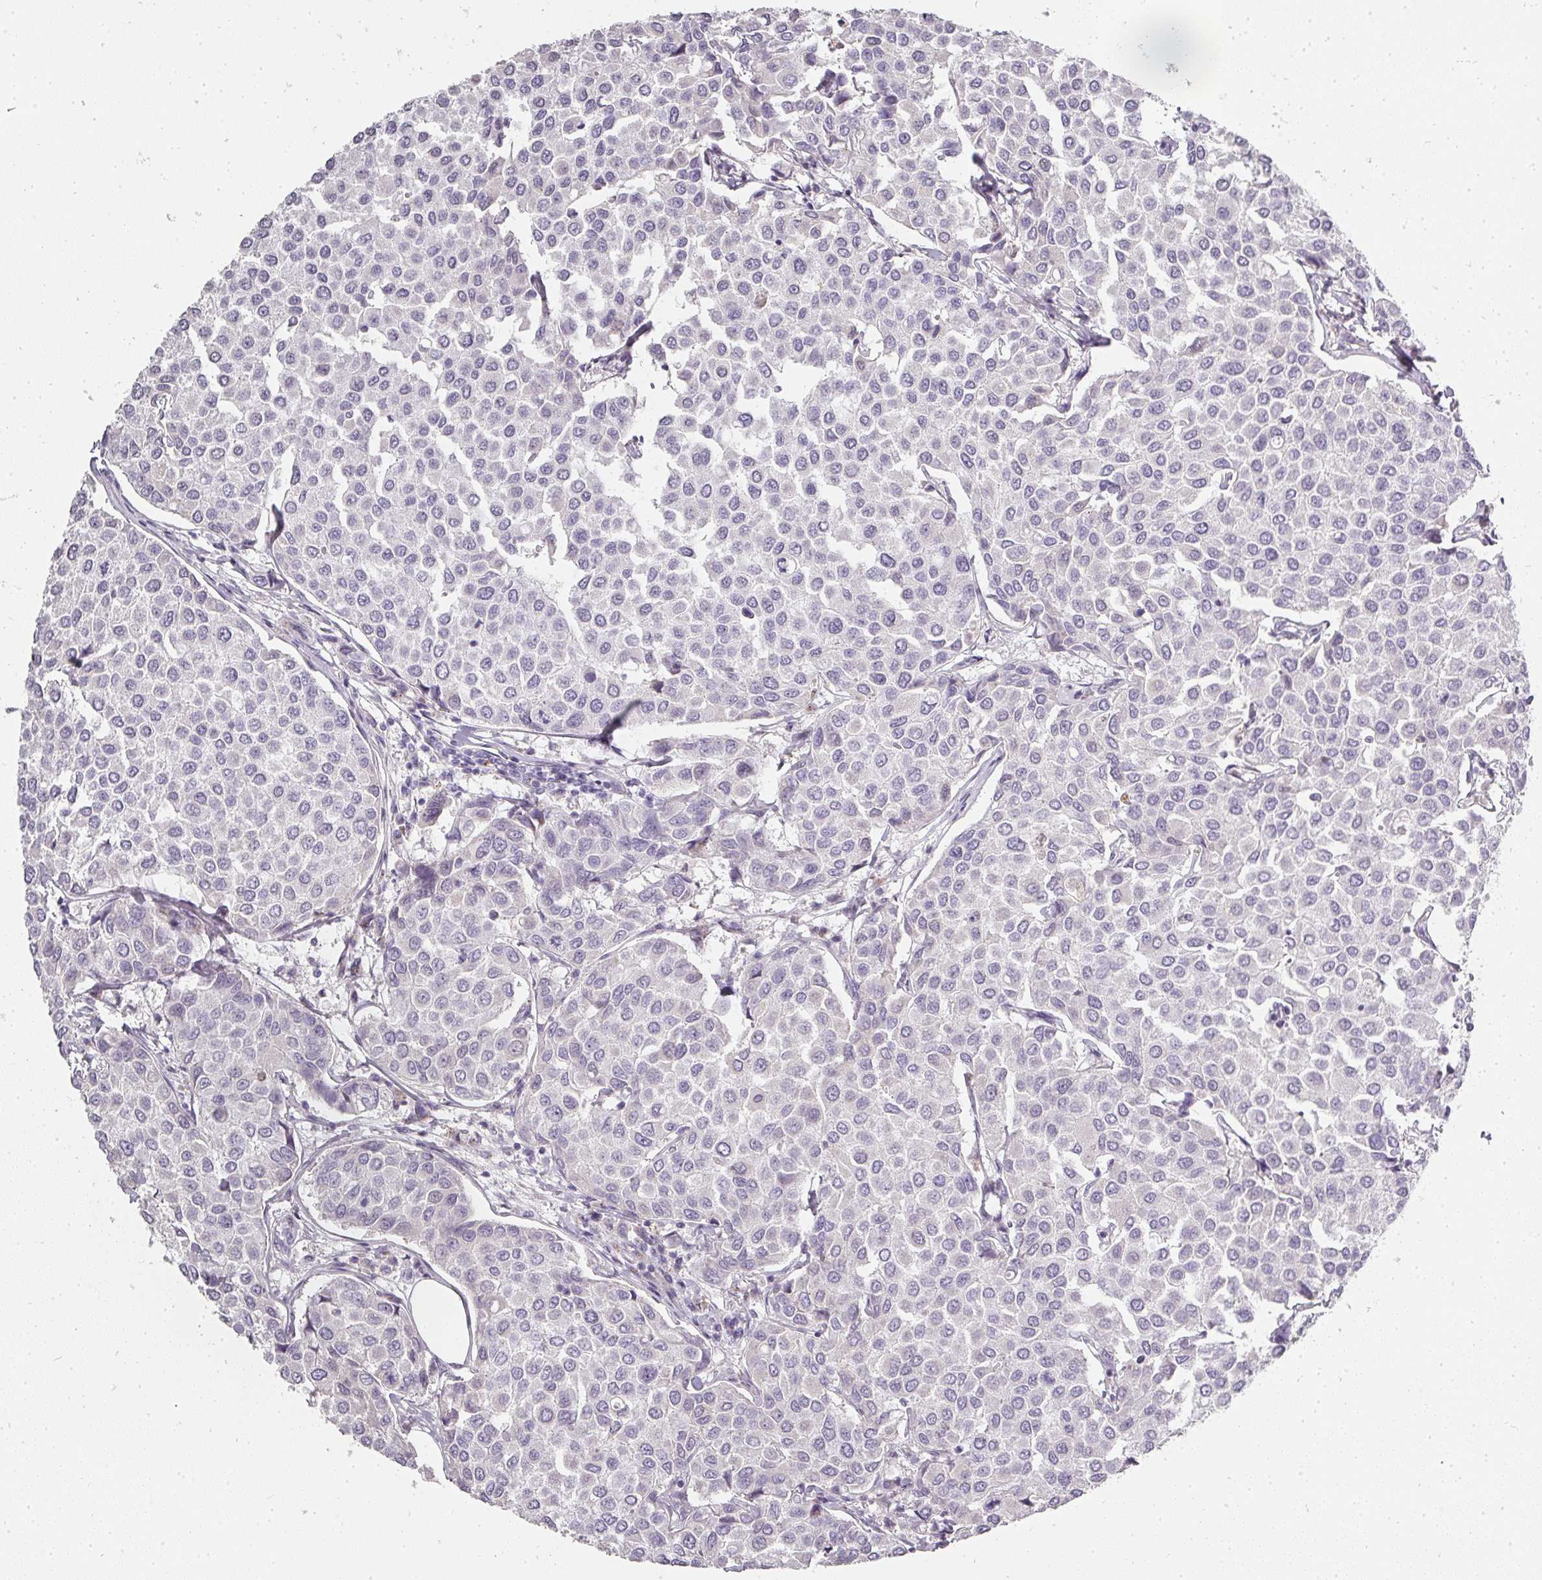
{"staining": {"intensity": "negative", "quantity": "none", "location": "none"}, "tissue": "breast cancer", "cell_type": "Tumor cells", "image_type": "cancer", "snomed": [{"axis": "morphology", "description": "Duct carcinoma"}, {"axis": "topography", "description": "Breast"}], "caption": "Tumor cells are negative for protein expression in human breast invasive ductal carcinoma.", "gene": "BIK", "patient": {"sex": "female", "age": 55}}